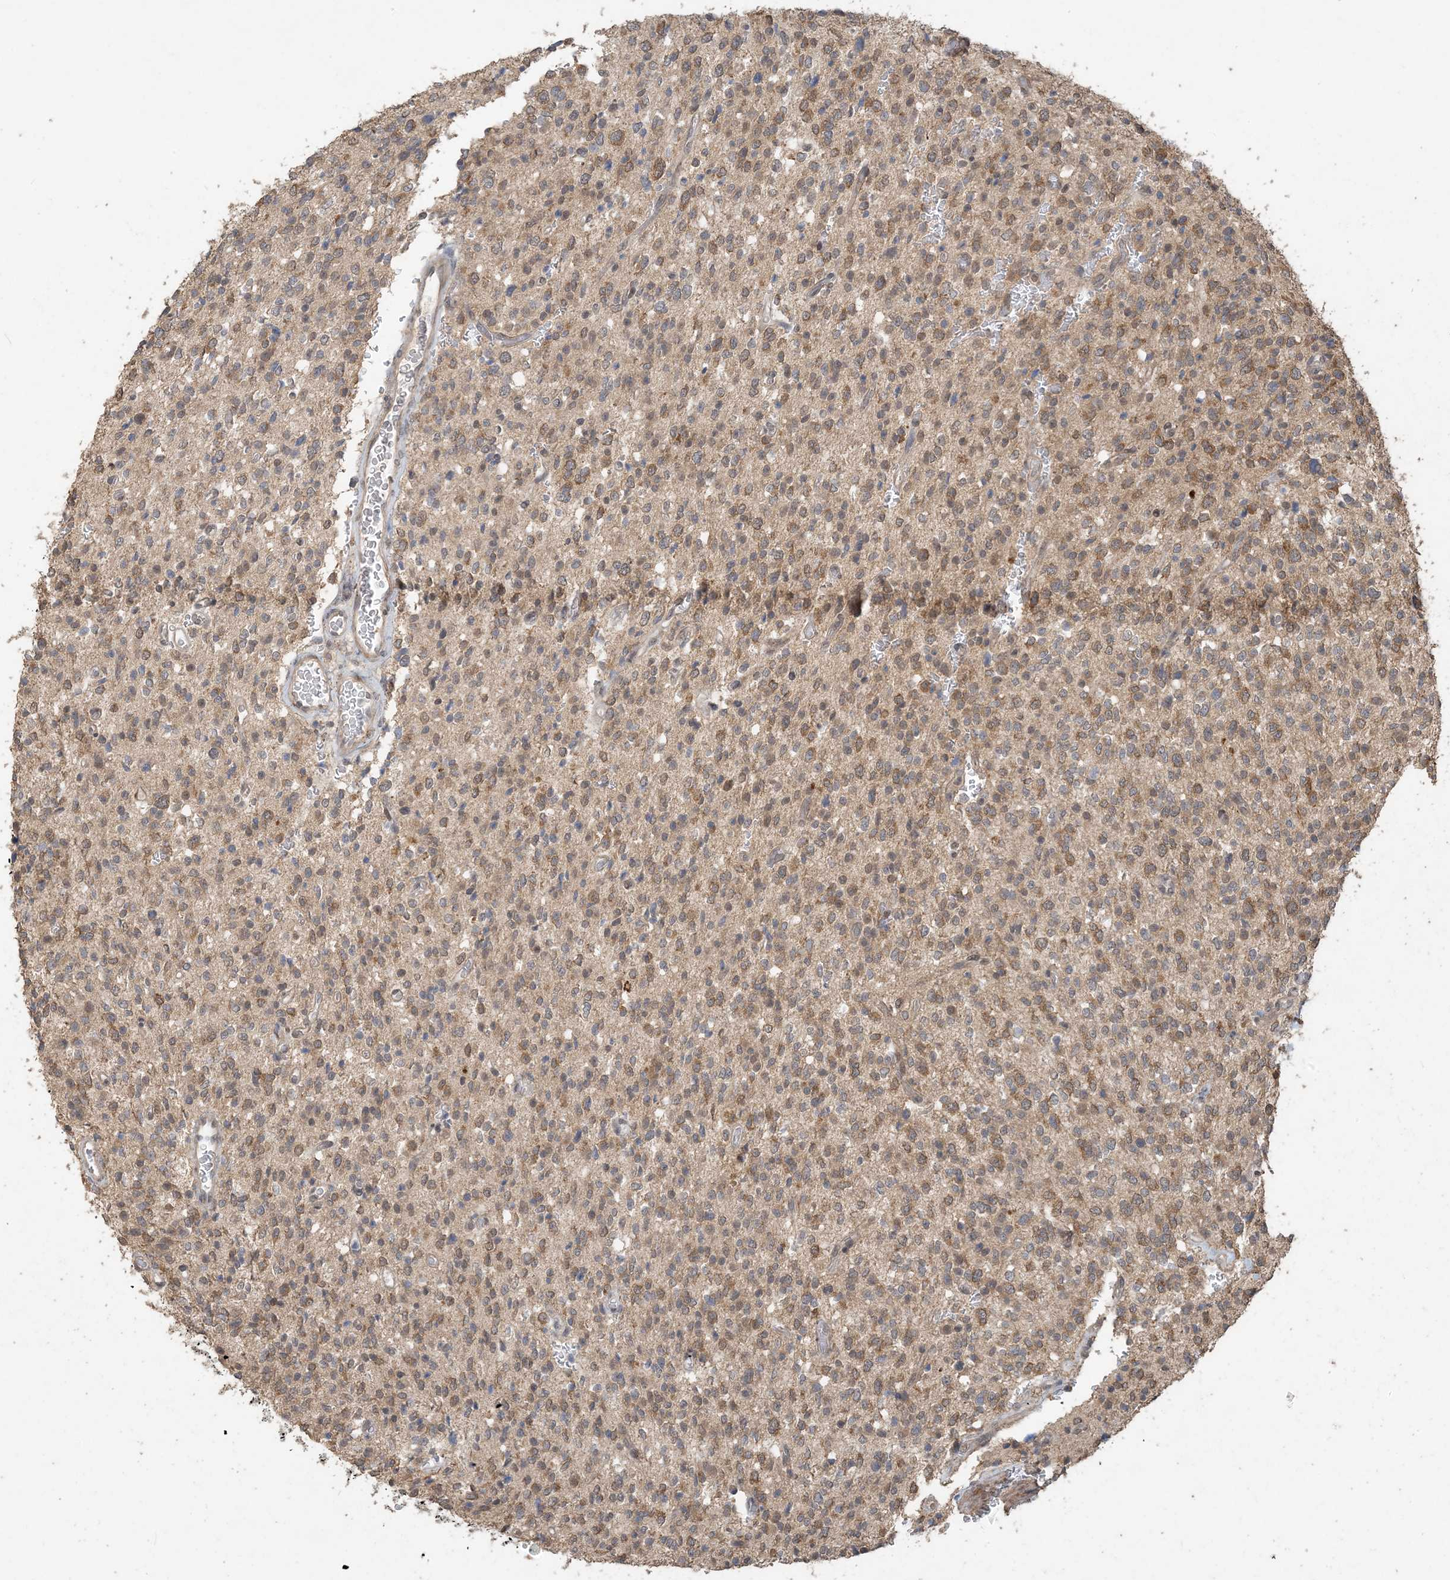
{"staining": {"intensity": "weak", "quantity": ">75%", "location": "cytoplasmic/membranous,nuclear"}, "tissue": "glioma", "cell_type": "Tumor cells", "image_type": "cancer", "snomed": [{"axis": "morphology", "description": "Glioma, malignant, High grade"}, {"axis": "topography", "description": "Brain"}], "caption": "High-power microscopy captured an immunohistochemistry (IHC) histopathology image of high-grade glioma (malignant), revealing weak cytoplasmic/membranous and nuclear positivity in approximately >75% of tumor cells. The staining is performed using DAB (3,3'-diaminobenzidine) brown chromogen to label protein expression. The nuclei are counter-stained blue using hematoxylin.", "gene": "ZC3H12A", "patient": {"sex": "male", "age": 34}}